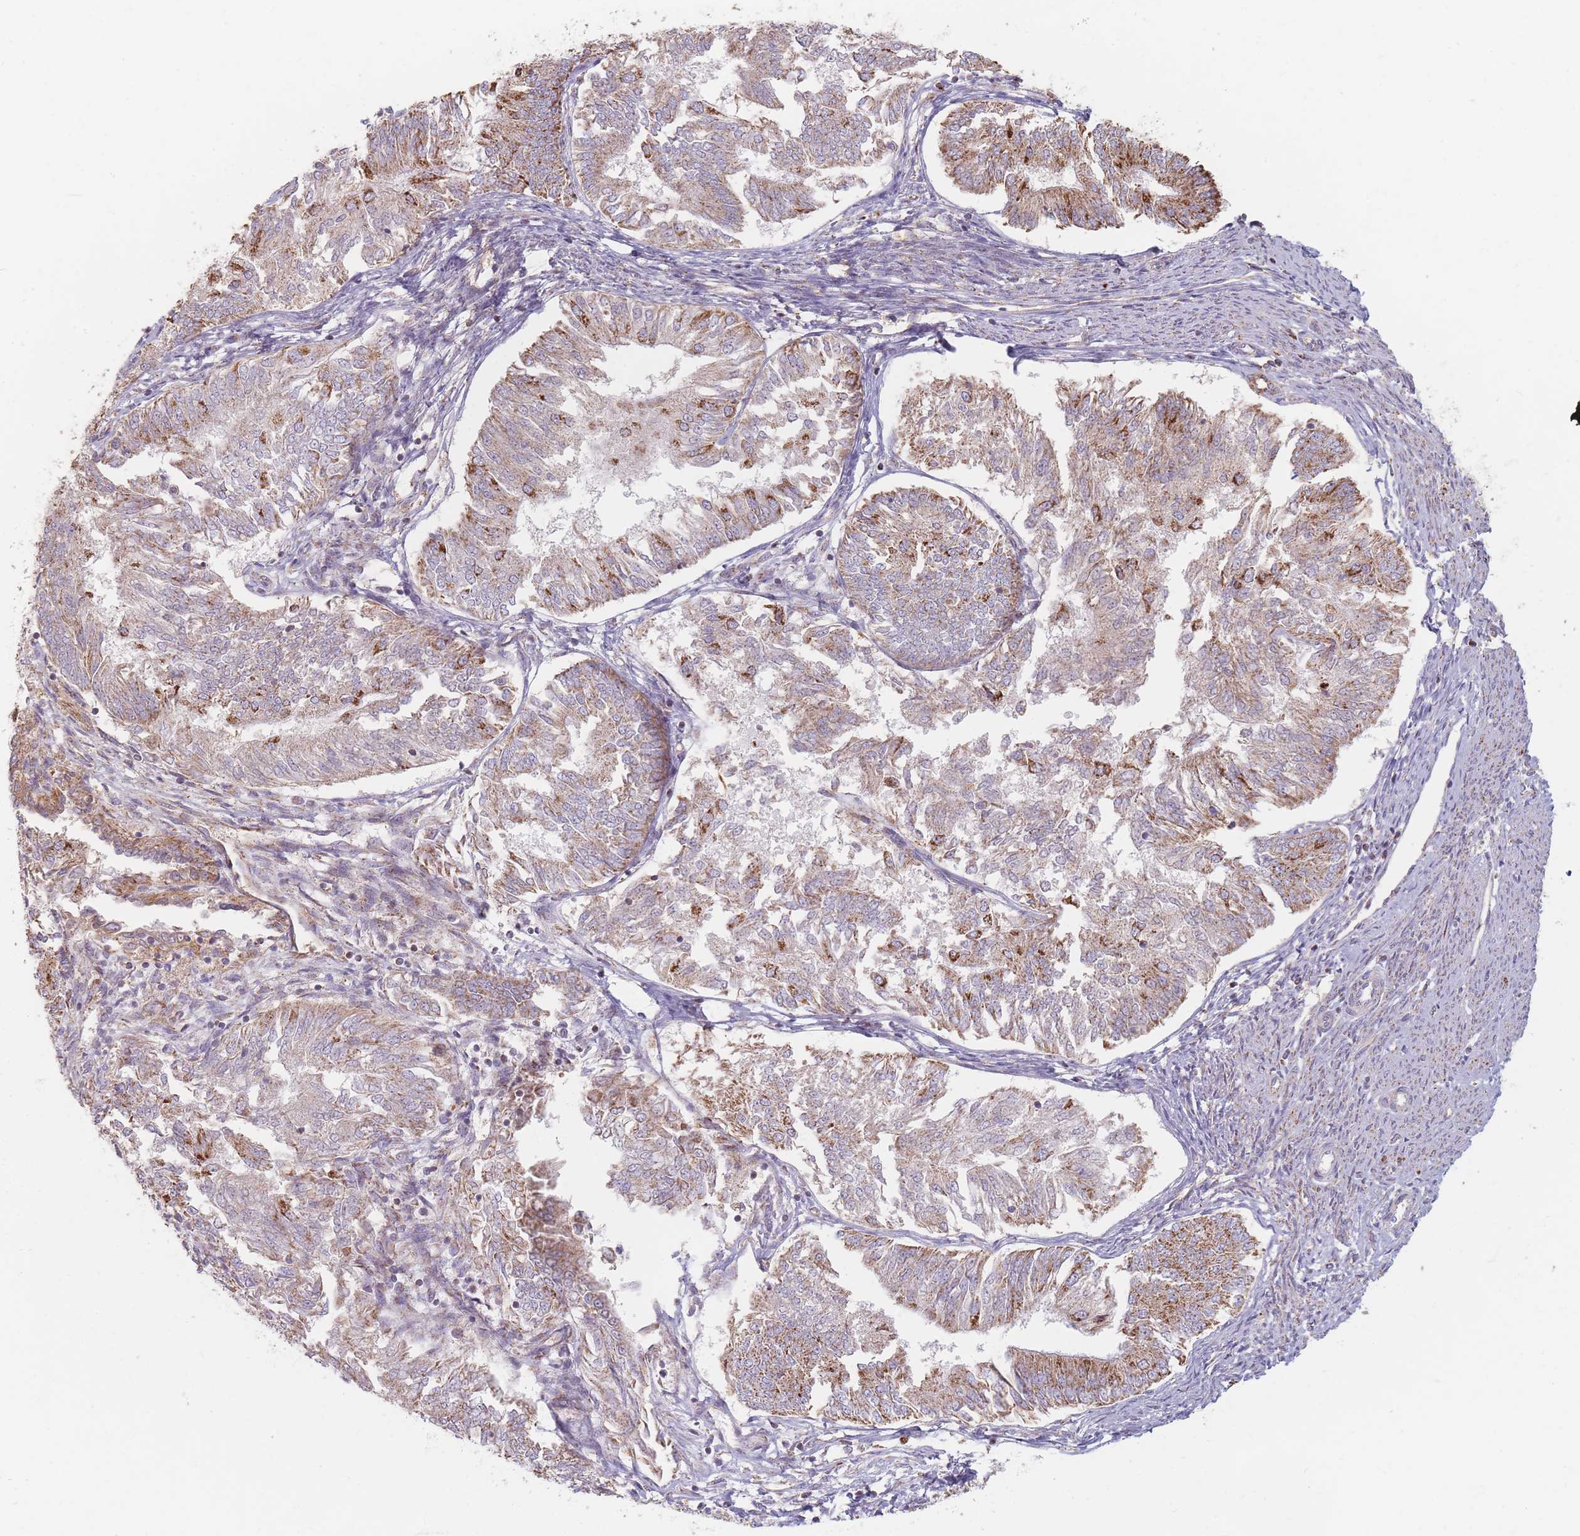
{"staining": {"intensity": "moderate", "quantity": "25%-75%", "location": "cytoplasmic/membranous"}, "tissue": "endometrial cancer", "cell_type": "Tumor cells", "image_type": "cancer", "snomed": [{"axis": "morphology", "description": "Adenocarcinoma, NOS"}, {"axis": "topography", "description": "Endometrium"}], "caption": "Immunohistochemical staining of human endometrial cancer demonstrates medium levels of moderate cytoplasmic/membranous protein staining in approximately 25%-75% of tumor cells. The staining was performed using DAB, with brown indicating positive protein expression. Nuclei are stained blue with hematoxylin.", "gene": "ESRP2", "patient": {"sex": "female", "age": 58}}